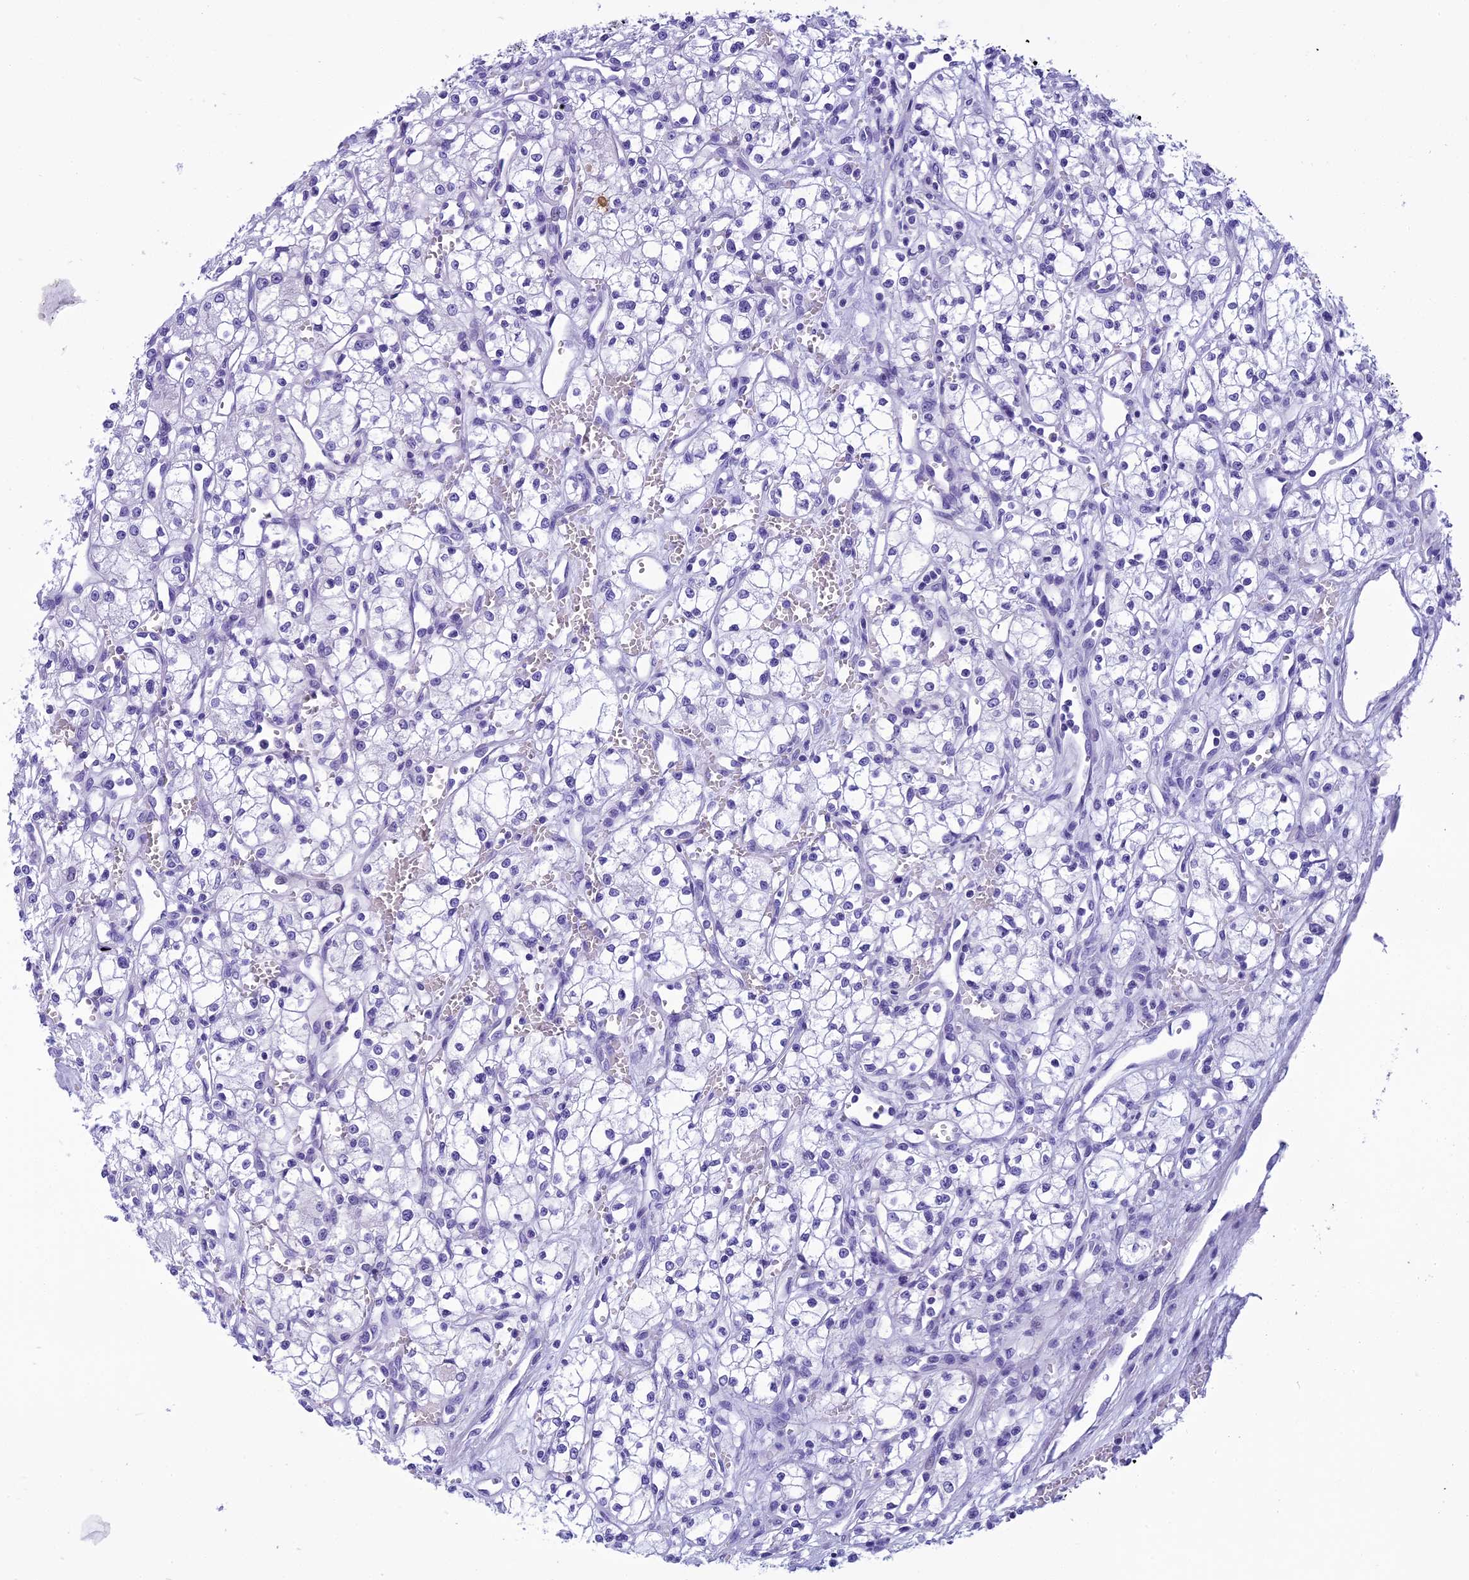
{"staining": {"intensity": "negative", "quantity": "none", "location": "none"}, "tissue": "renal cancer", "cell_type": "Tumor cells", "image_type": "cancer", "snomed": [{"axis": "morphology", "description": "Adenocarcinoma, NOS"}, {"axis": "topography", "description": "Kidney"}], "caption": "This is an immunohistochemistry (IHC) image of human renal cancer. There is no positivity in tumor cells.", "gene": "KCTD14", "patient": {"sex": "male", "age": 59}}